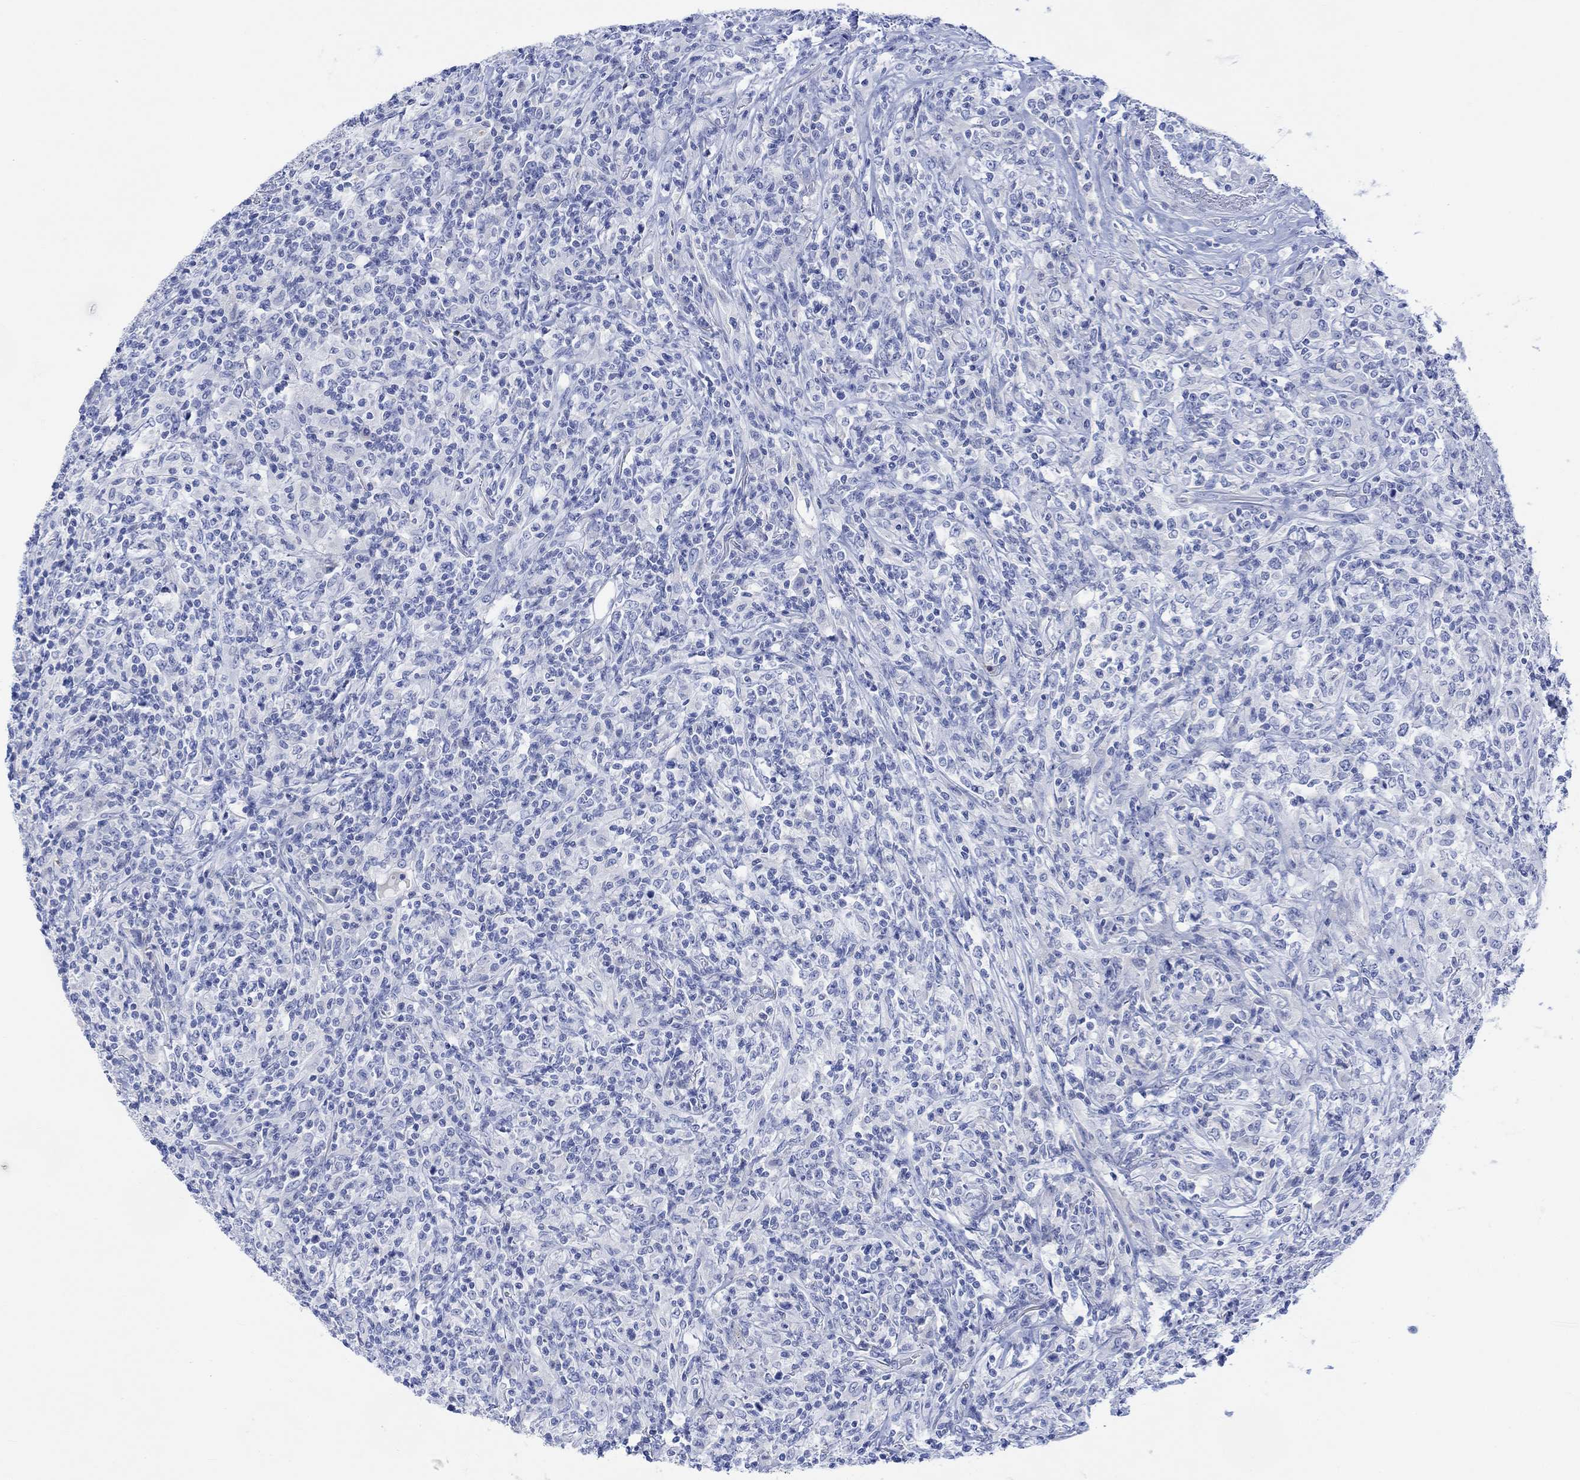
{"staining": {"intensity": "negative", "quantity": "none", "location": "none"}, "tissue": "lymphoma", "cell_type": "Tumor cells", "image_type": "cancer", "snomed": [{"axis": "morphology", "description": "Malignant lymphoma, non-Hodgkin's type, High grade"}, {"axis": "topography", "description": "Lung"}], "caption": "High magnification brightfield microscopy of malignant lymphoma, non-Hodgkin's type (high-grade) stained with DAB (brown) and counterstained with hematoxylin (blue): tumor cells show no significant staining.", "gene": "CALCA", "patient": {"sex": "male", "age": 79}}